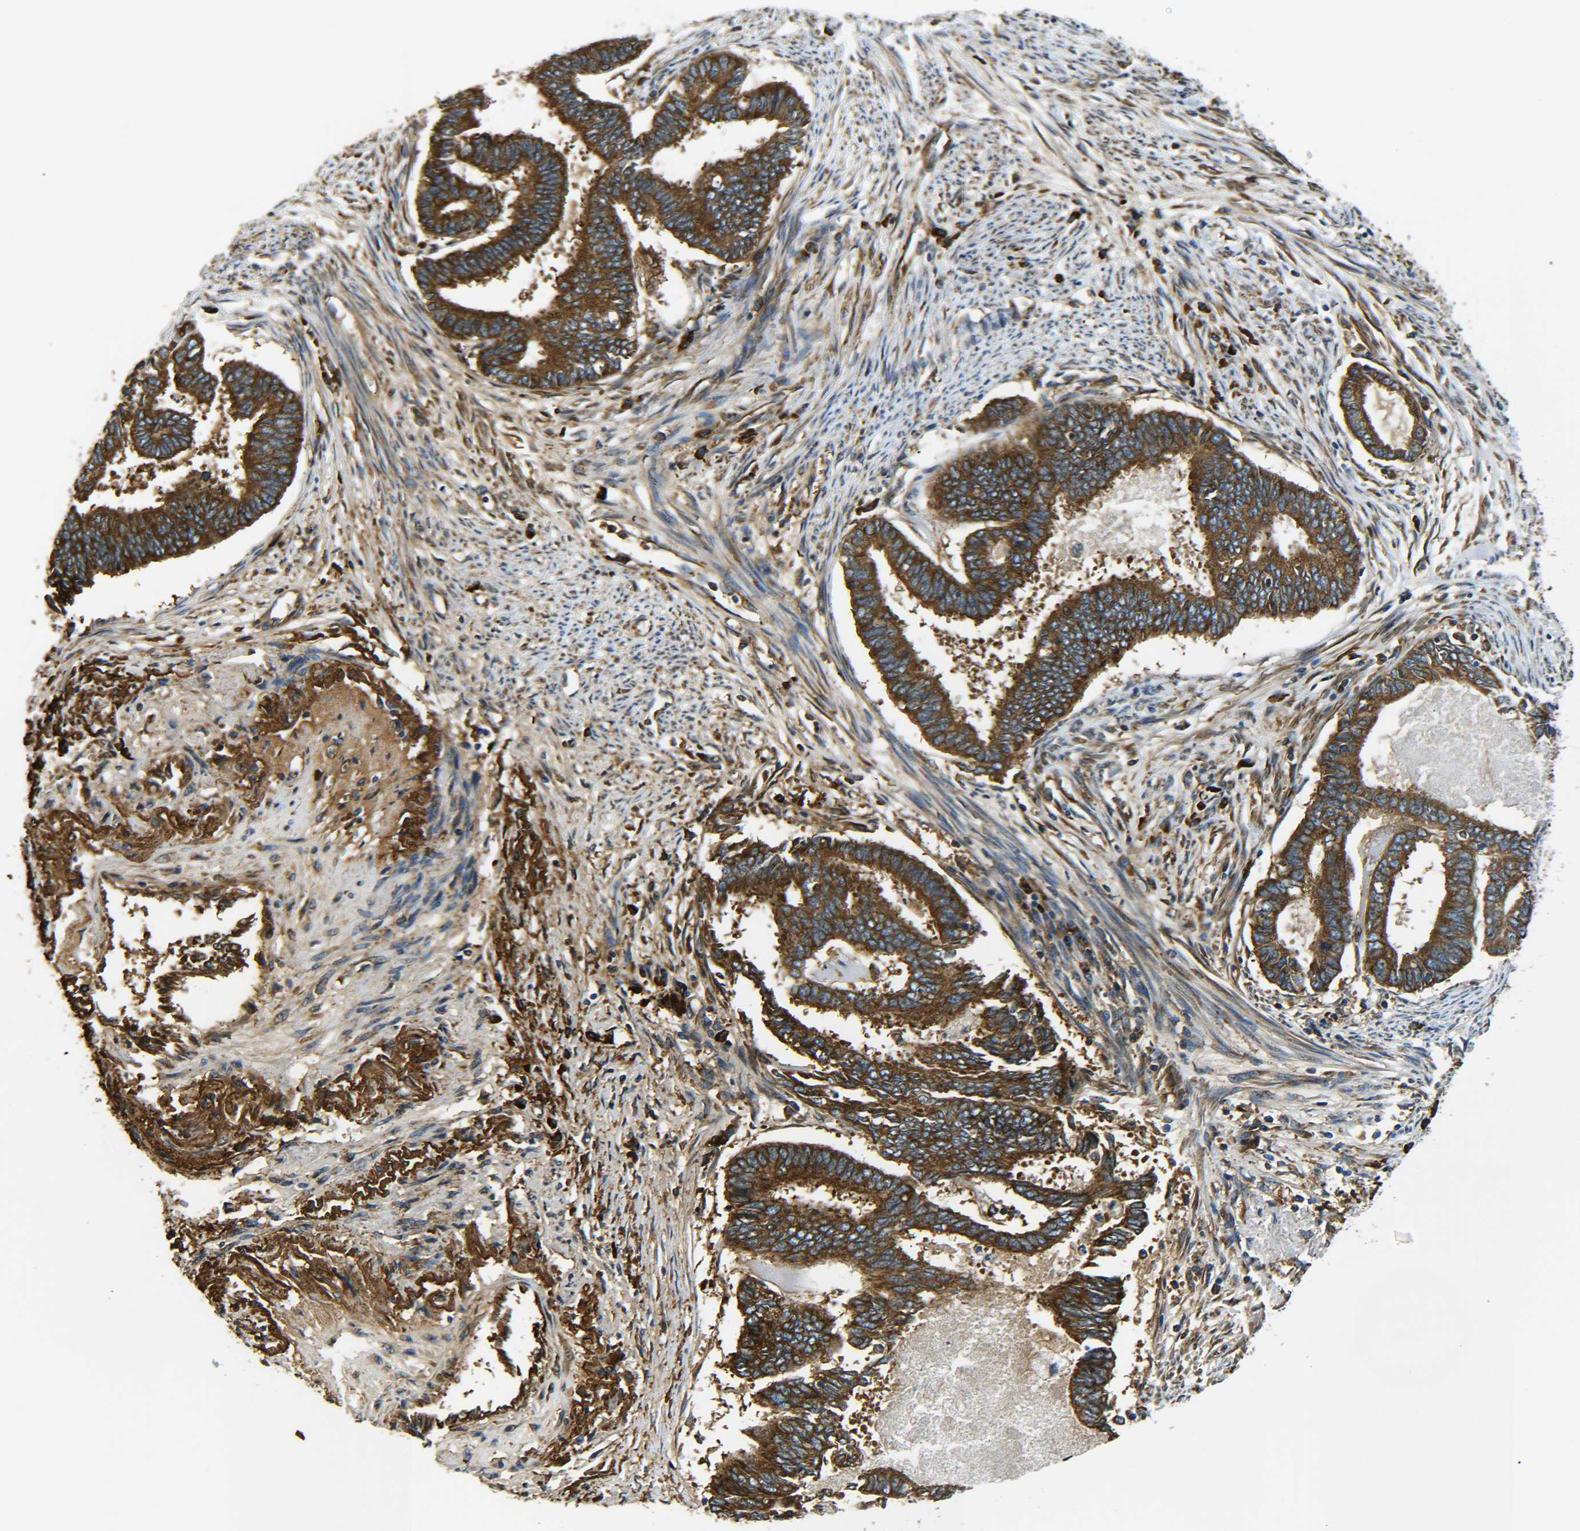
{"staining": {"intensity": "strong", "quantity": ">75%", "location": "cytoplasmic/membranous"}, "tissue": "endometrial cancer", "cell_type": "Tumor cells", "image_type": "cancer", "snomed": [{"axis": "morphology", "description": "Adenocarcinoma, NOS"}, {"axis": "topography", "description": "Endometrium"}], "caption": "Immunohistochemical staining of endometrial cancer (adenocarcinoma) displays strong cytoplasmic/membranous protein expression in approximately >75% of tumor cells.", "gene": "PREB", "patient": {"sex": "female", "age": 86}}